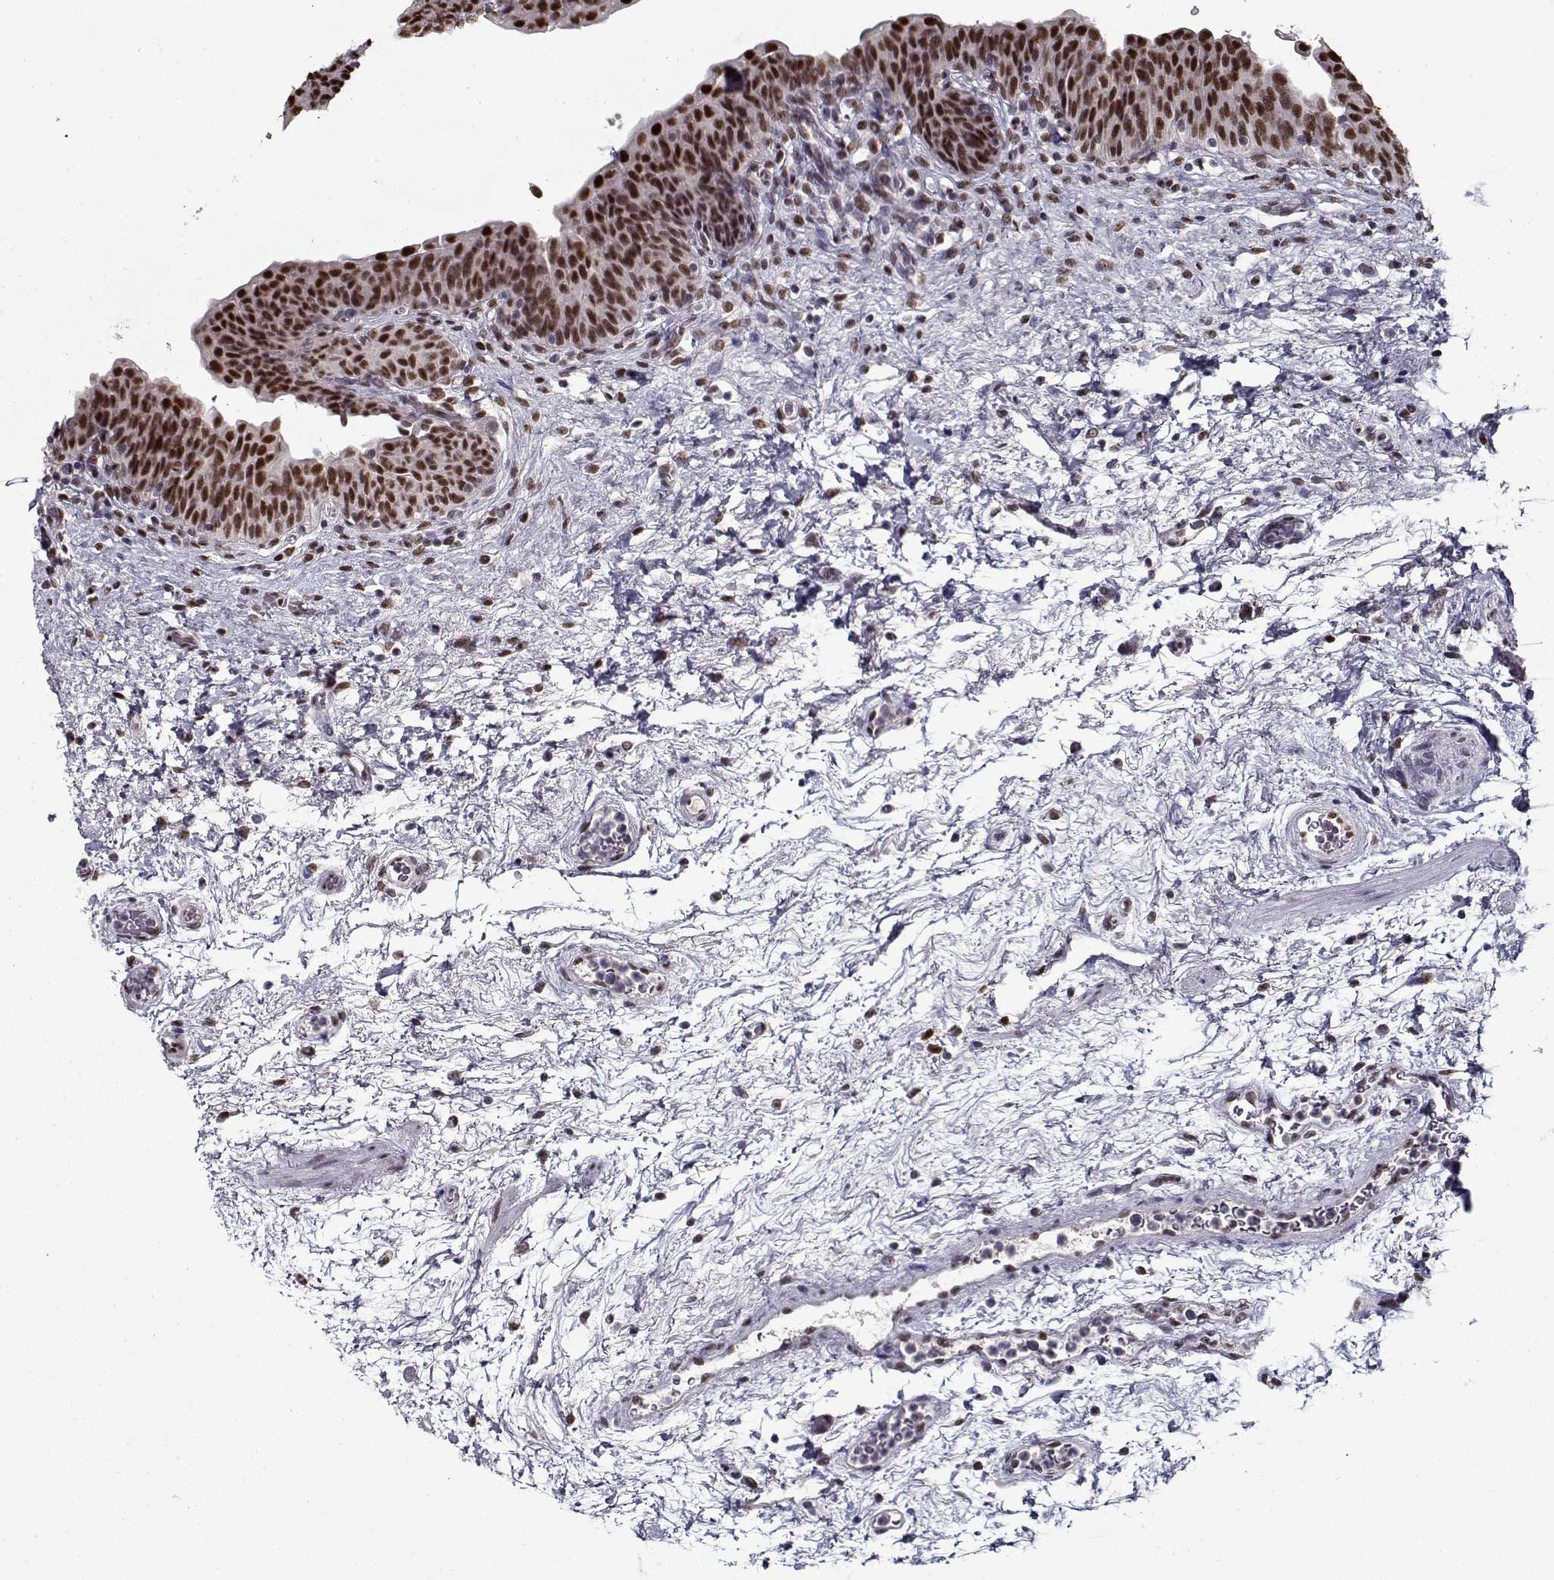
{"staining": {"intensity": "moderate", "quantity": ">75%", "location": "nuclear"}, "tissue": "urinary bladder", "cell_type": "Urothelial cells", "image_type": "normal", "snomed": [{"axis": "morphology", "description": "Normal tissue, NOS"}, {"axis": "topography", "description": "Urinary bladder"}], "caption": "Urinary bladder stained with IHC shows moderate nuclear positivity in approximately >75% of urothelial cells.", "gene": "PRMT1", "patient": {"sex": "male", "age": 69}}